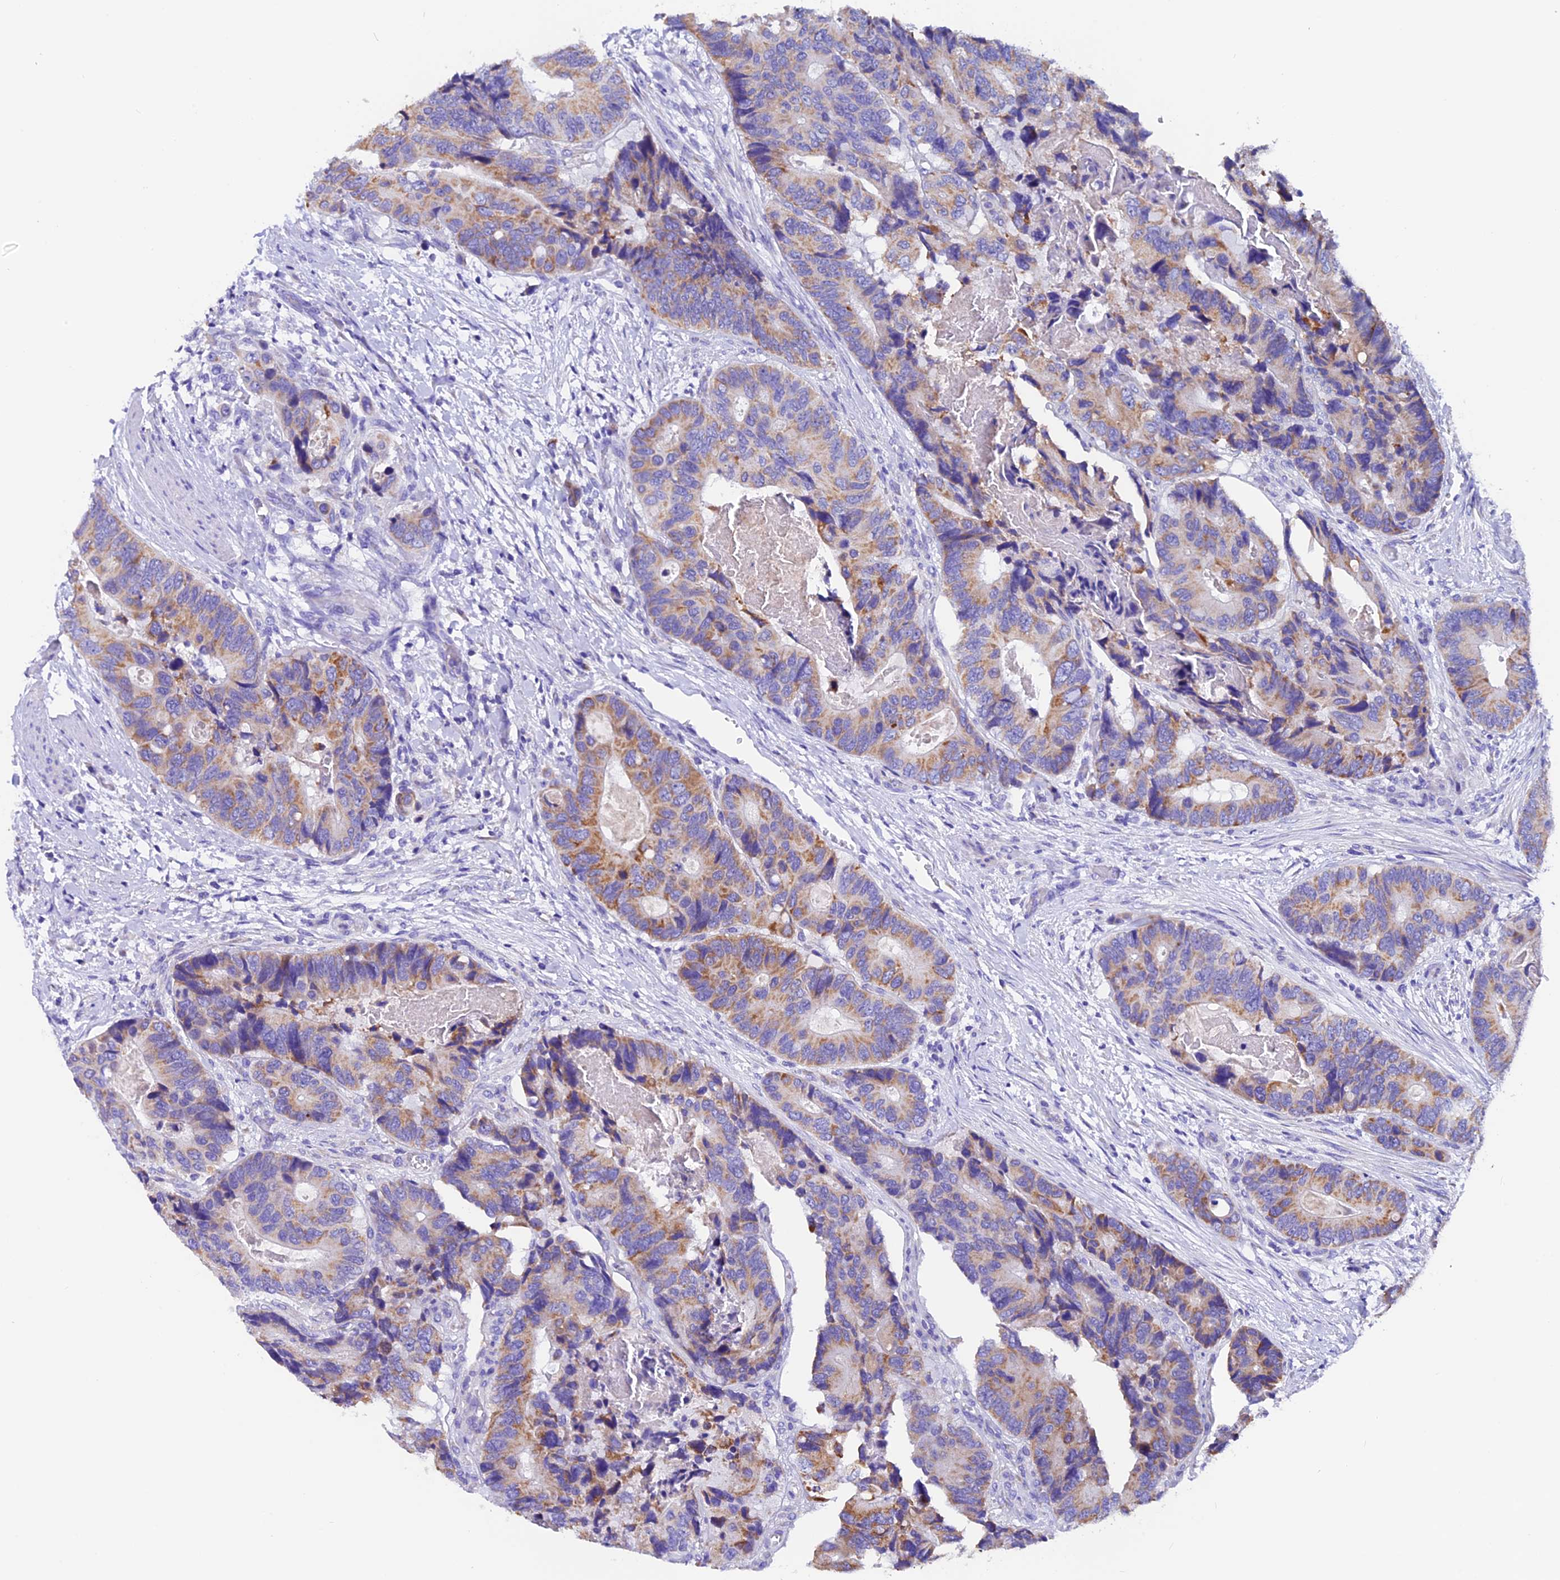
{"staining": {"intensity": "moderate", "quantity": "25%-75%", "location": "cytoplasmic/membranous"}, "tissue": "colorectal cancer", "cell_type": "Tumor cells", "image_type": "cancer", "snomed": [{"axis": "morphology", "description": "Adenocarcinoma, NOS"}, {"axis": "topography", "description": "Colon"}], "caption": "Immunohistochemistry image of neoplastic tissue: human colorectal cancer stained using immunohistochemistry (IHC) demonstrates medium levels of moderate protein expression localized specifically in the cytoplasmic/membranous of tumor cells, appearing as a cytoplasmic/membranous brown color.", "gene": "COMTD1", "patient": {"sex": "male", "age": 84}}